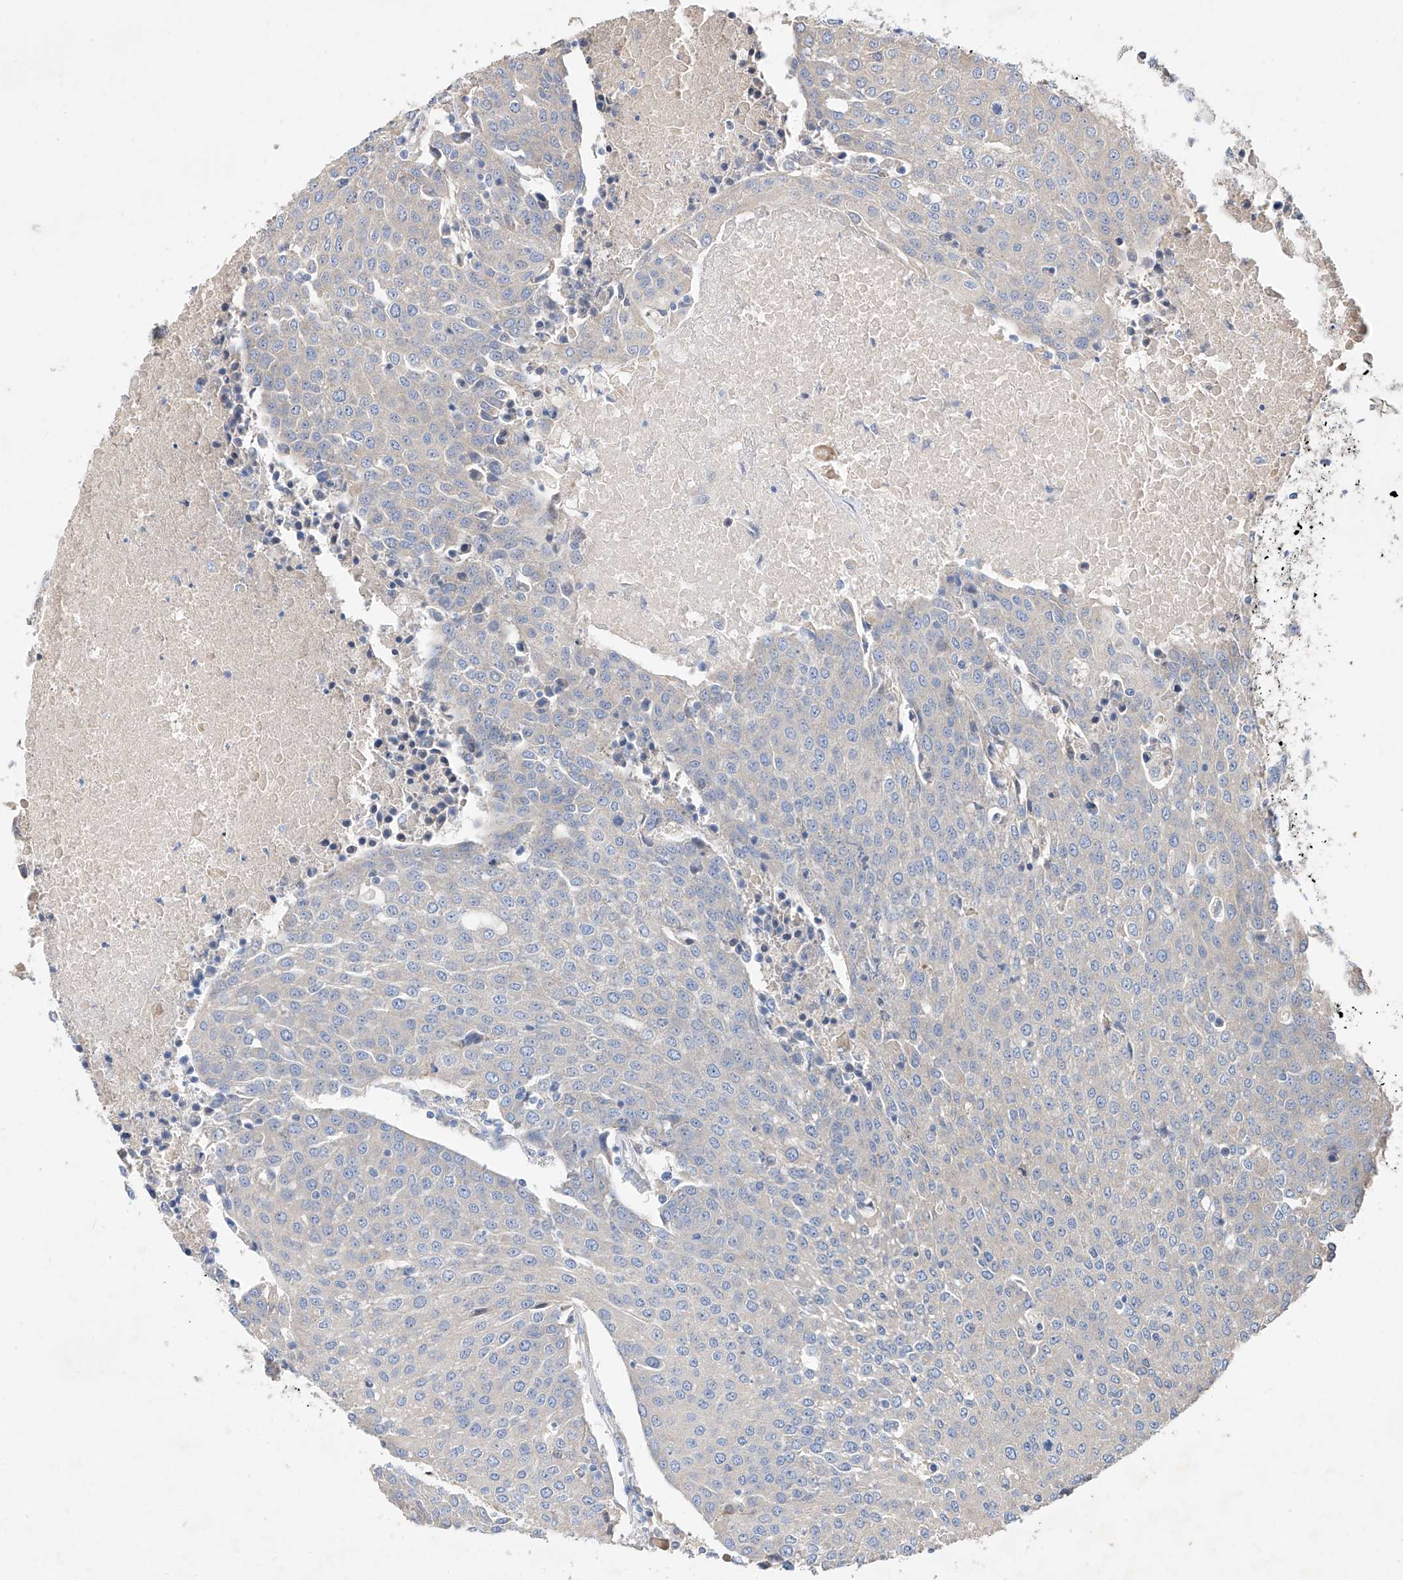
{"staining": {"intensity": "negative", "quantity": "none", "location": "none"}, "tissue": "urothelial cancer", "cell_type": "Tumor cells", "image_type": "cancer", "snomed": [{"axis": "morphology", "description": "Urothelial carcinoma, High grade"}, {"axis": "topography", "description": "Urinary bladder"}], "caption": "Immunohistochemical staining of high-grade urothelial carcinoma demonstrates no significant expression in tumor cells.", "gene": "DIRAS3", "patient": {"sex": "female", "age": 85}}